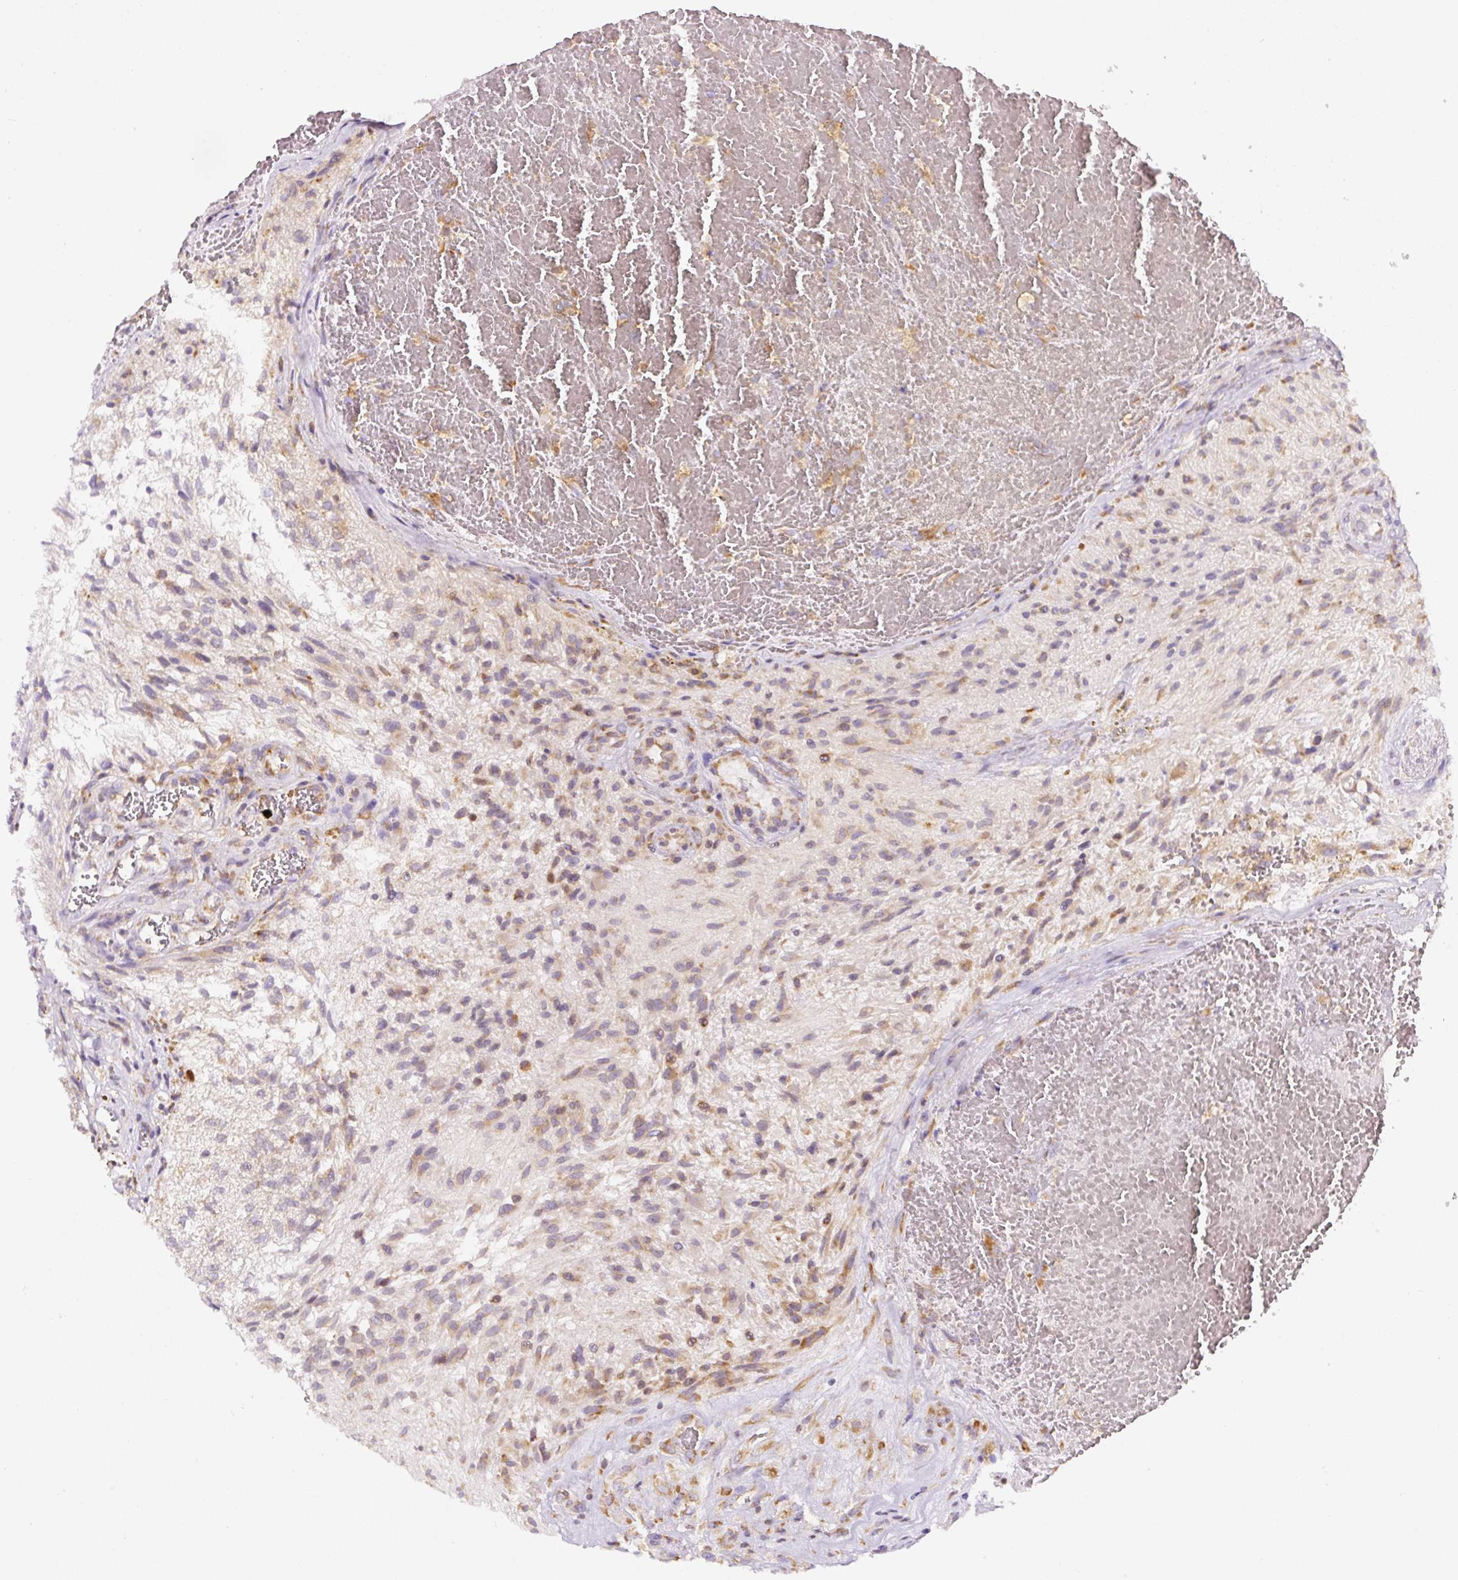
{"staining": {"intensity": "weak", "quantity": "25%-75%", "location": "cytoplasmic/membranous"}, "tissue": "glioma", "cell_type": "Tumor cells", "image_type": "cancer", "snomed": [{"axis": "morphology", "description": "Glioma, malignant, High grade"}, {"axis": "topography", "description": "Brain"}], "caption": "Brown immunohistochemical staining in glioma displays weak cytoplasmic/membranous expression in approximately 25%-75% of tumor cells.", "gene": "DDOST", "patient": {"sex": "male", "age": 56}}